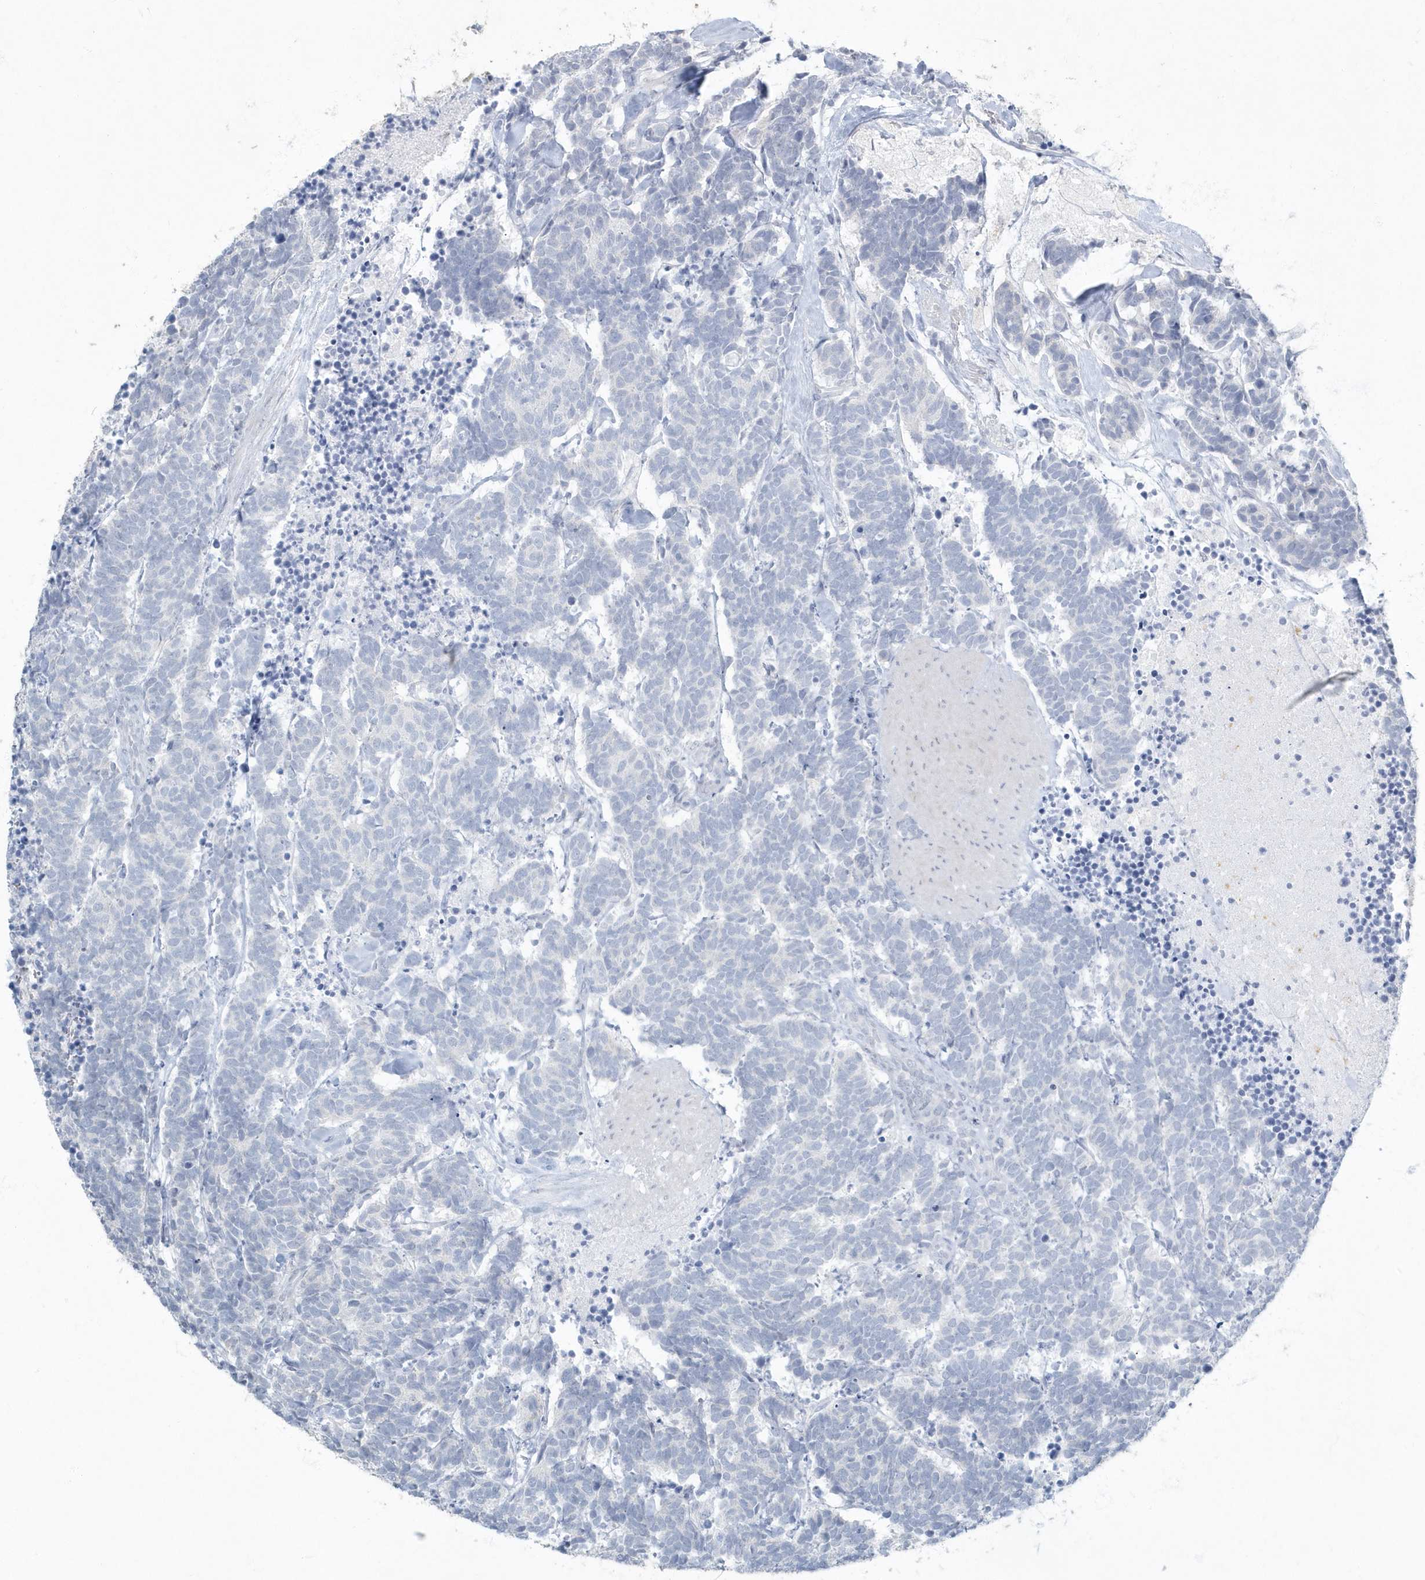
{"staining": {"intensity": "negative", "quantity": "none", "location": "none"}, "tissue": "carcinoid", "cell_type": "Tumor cells", "image_type": "cancer", "snomed": [{"axis": "morphology", "description": "Carcinoma, NOS"}, {"axis": "morphology", "description": "Carcinoid, malignant, NOS"}, {"axis": "topography", "description": "Urinary bladder"}], "caption": "A micrograph of human carcinoma is negative for staining in tumor cells. (DAB (3,3'-diaminobenzidine) IHC visualized using brightfield microscopy, high magnification).", "gene": "MYOT", "patient": {"sex": "male", "age": 57}}